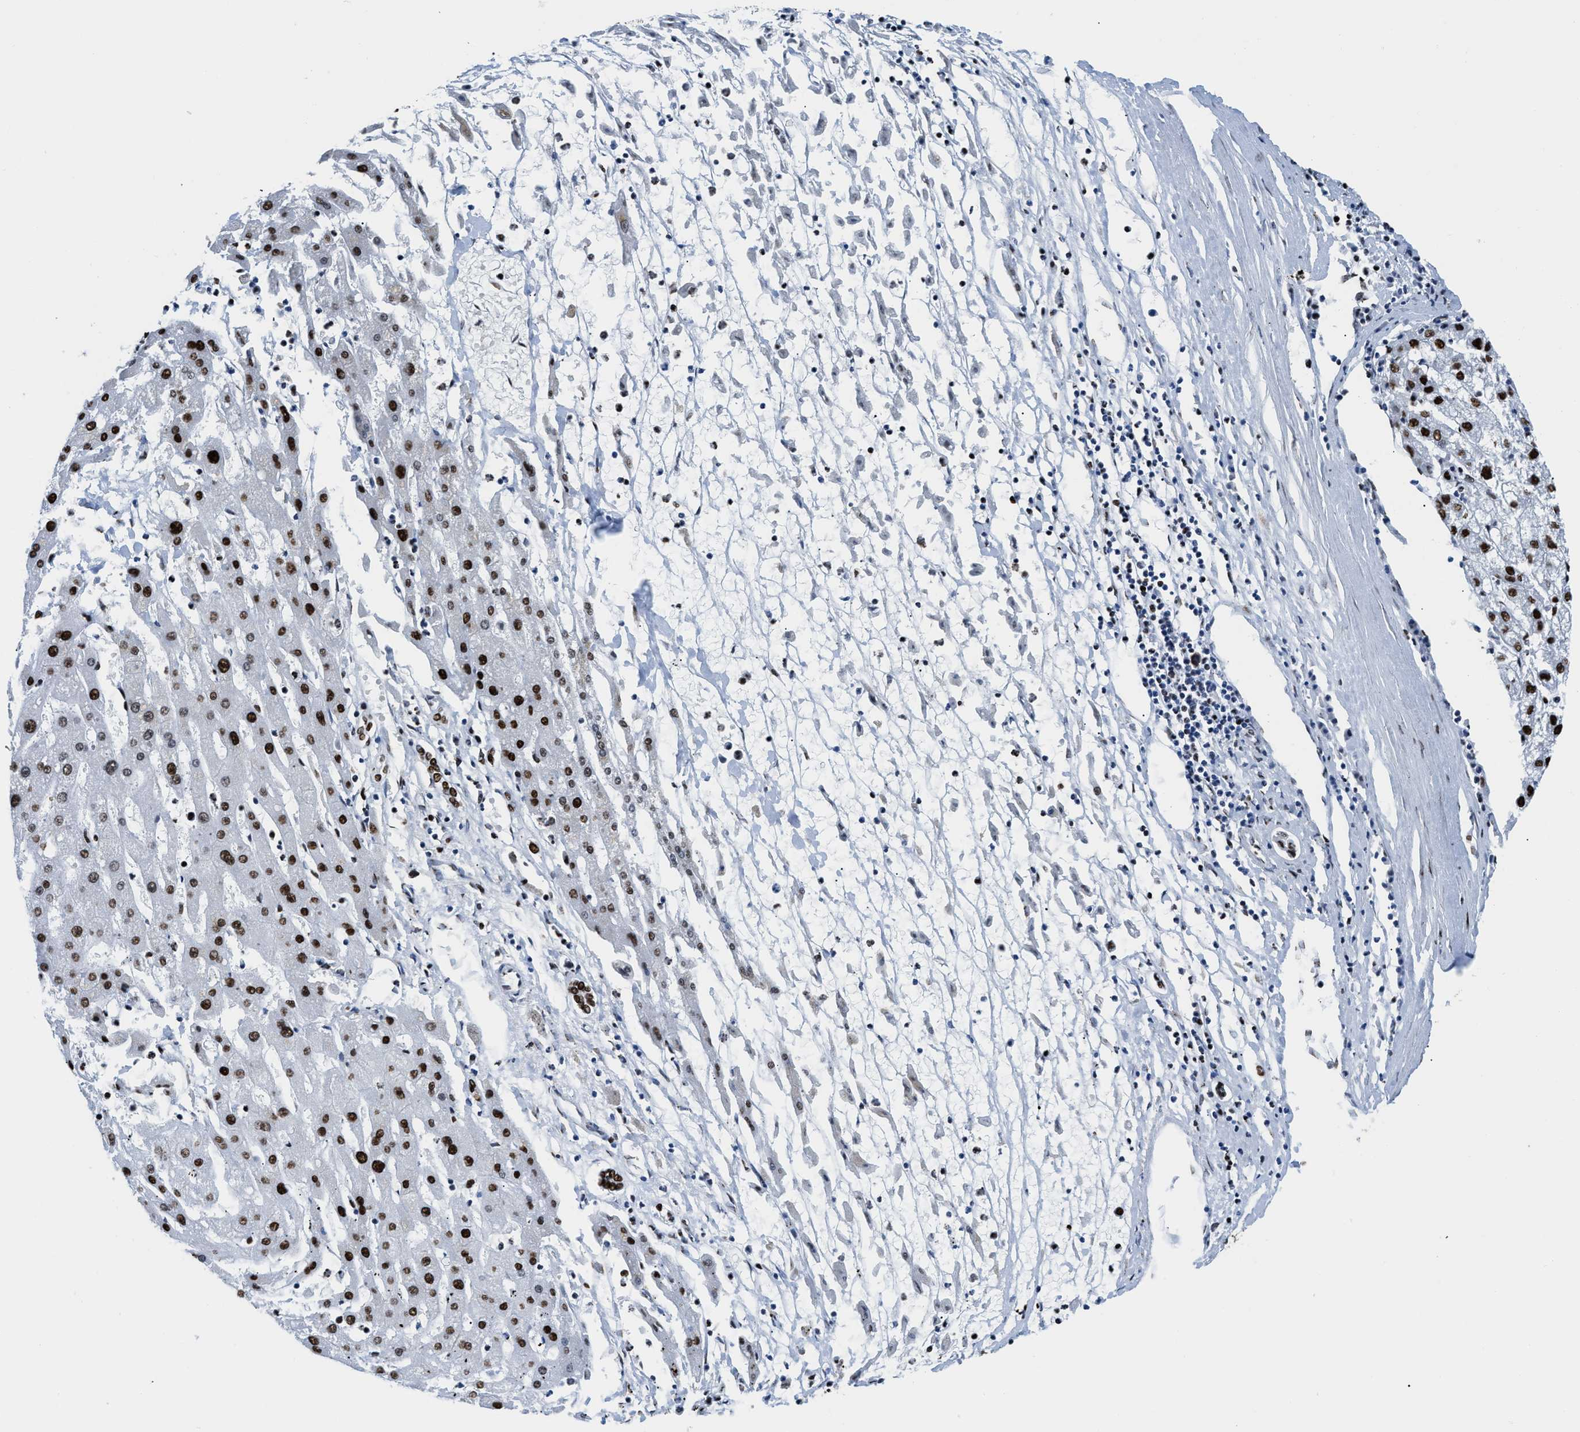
{"staining": {"intensity": "strong", "quantity": ">75%", "location": "nuclear"}, "tissue": "liver cancer", "cell_type": "Tumor cells", "image_type": "cancer", "snomed": [{"axis": "morphology", "description": "Carcinoma, Hepatocellular, NOS"}, {"axis": "topography", "description": "Liver"}], "caption": "Strong nuclear expression for a protein is seen in approximately >75% of tumor cells of liver cancer (hepatocellular carcinoma) using immunohistochemistry.", "gene": "HNRNPM", "patient": {"sex": "male", "age": 72}}